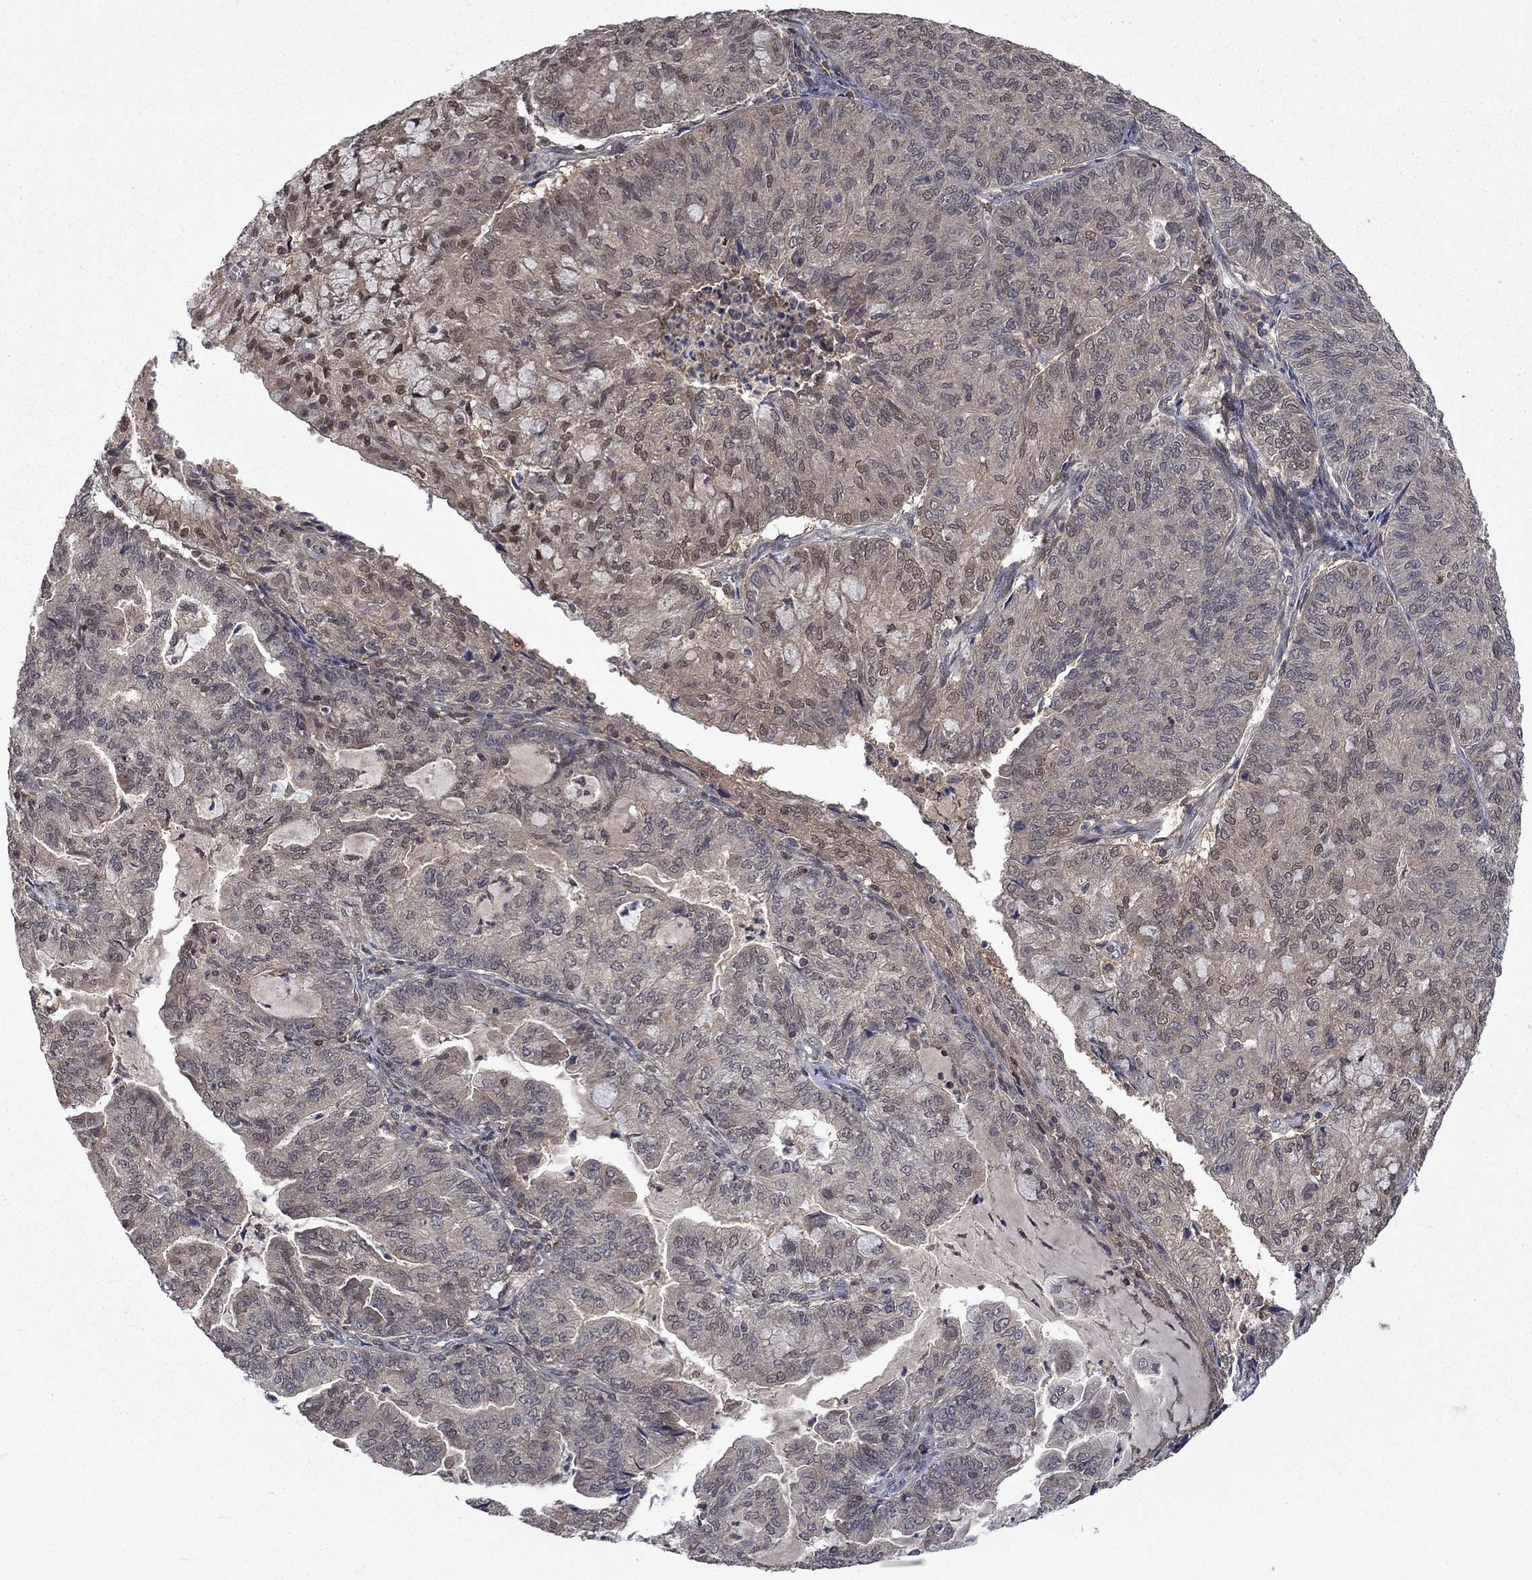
{"staining": {"intensity": "weak", "quantity": "<25%", "location": "nuclear"}, "tissue": "endometrial cancer", "cell_type": "Tumor cells", "image_type": "cancer", "snomed": [{"axis": "morphology", "description": "Adenocarcinoma, NOS"}, {"axis": "topography", "description": "Endometrium"}], "caption": "This is an IHC histopathology image of human endometrial adenocarcinoma. There is no positivity in tumor cells.", "gene": "IAH1", "patient": {"sex": "female", "age": 82}}